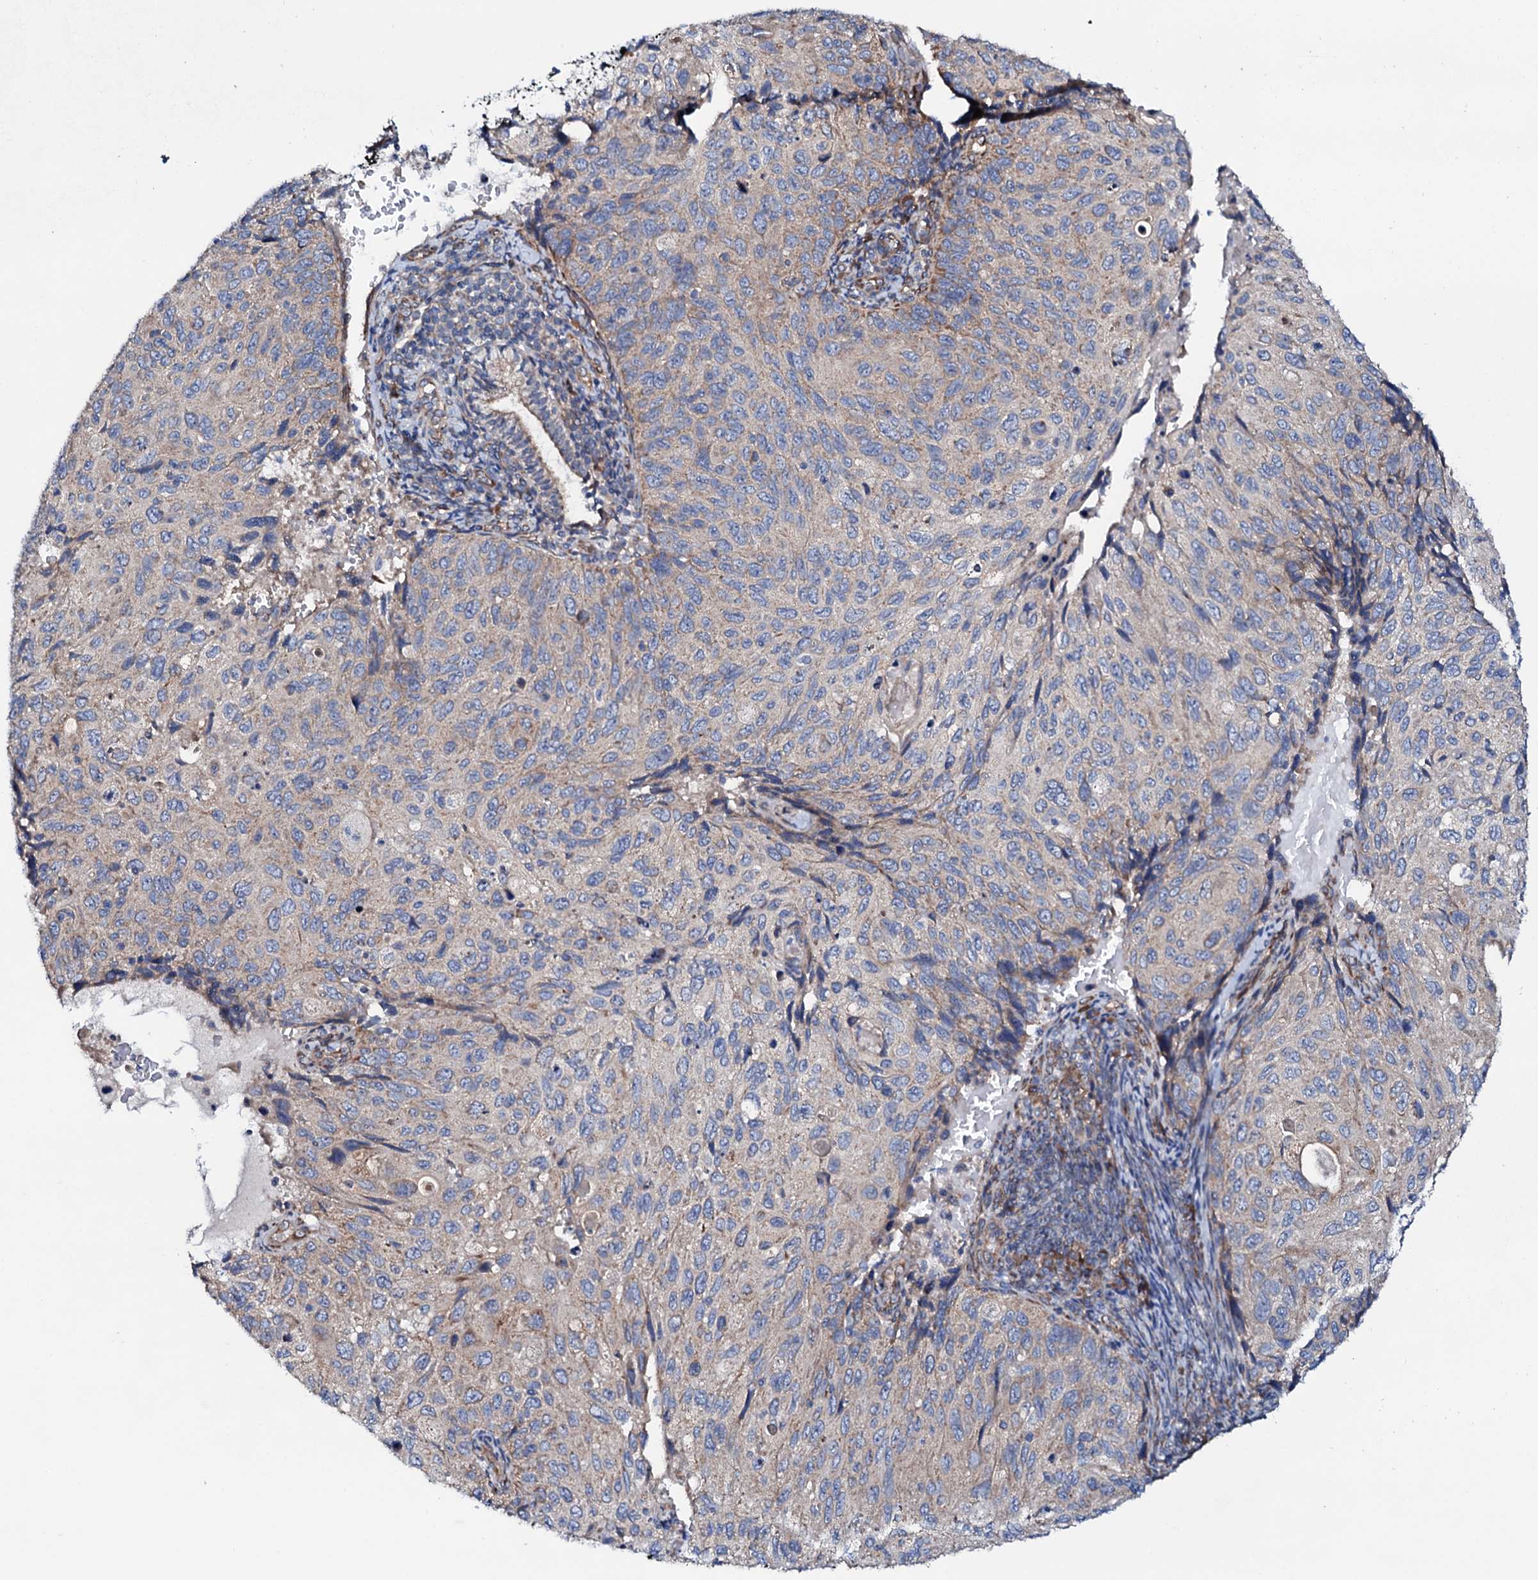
{"staining": {"intensity": "weak", "quantity": "<25%", "location": "cytoplasmic/membranous"}, "tissue": "cervical cancer", "cell_type": "Tumor cells", "image_type": "cancer", "snomed": [{"axis": "morphology", "description": "Squamous cell carcinoma, NOS"}, {"axis": "topography", "description": "Cervix"}], "caption": "DAB (3,3'-diaminobenzidine) immunohistochemical staining of human cervical cancer (squamous cell carcinoma) demonstrates no significant staining in tumor cells.", "gene": "STARD13", "patient": {"sex": "female", "age": 70}}